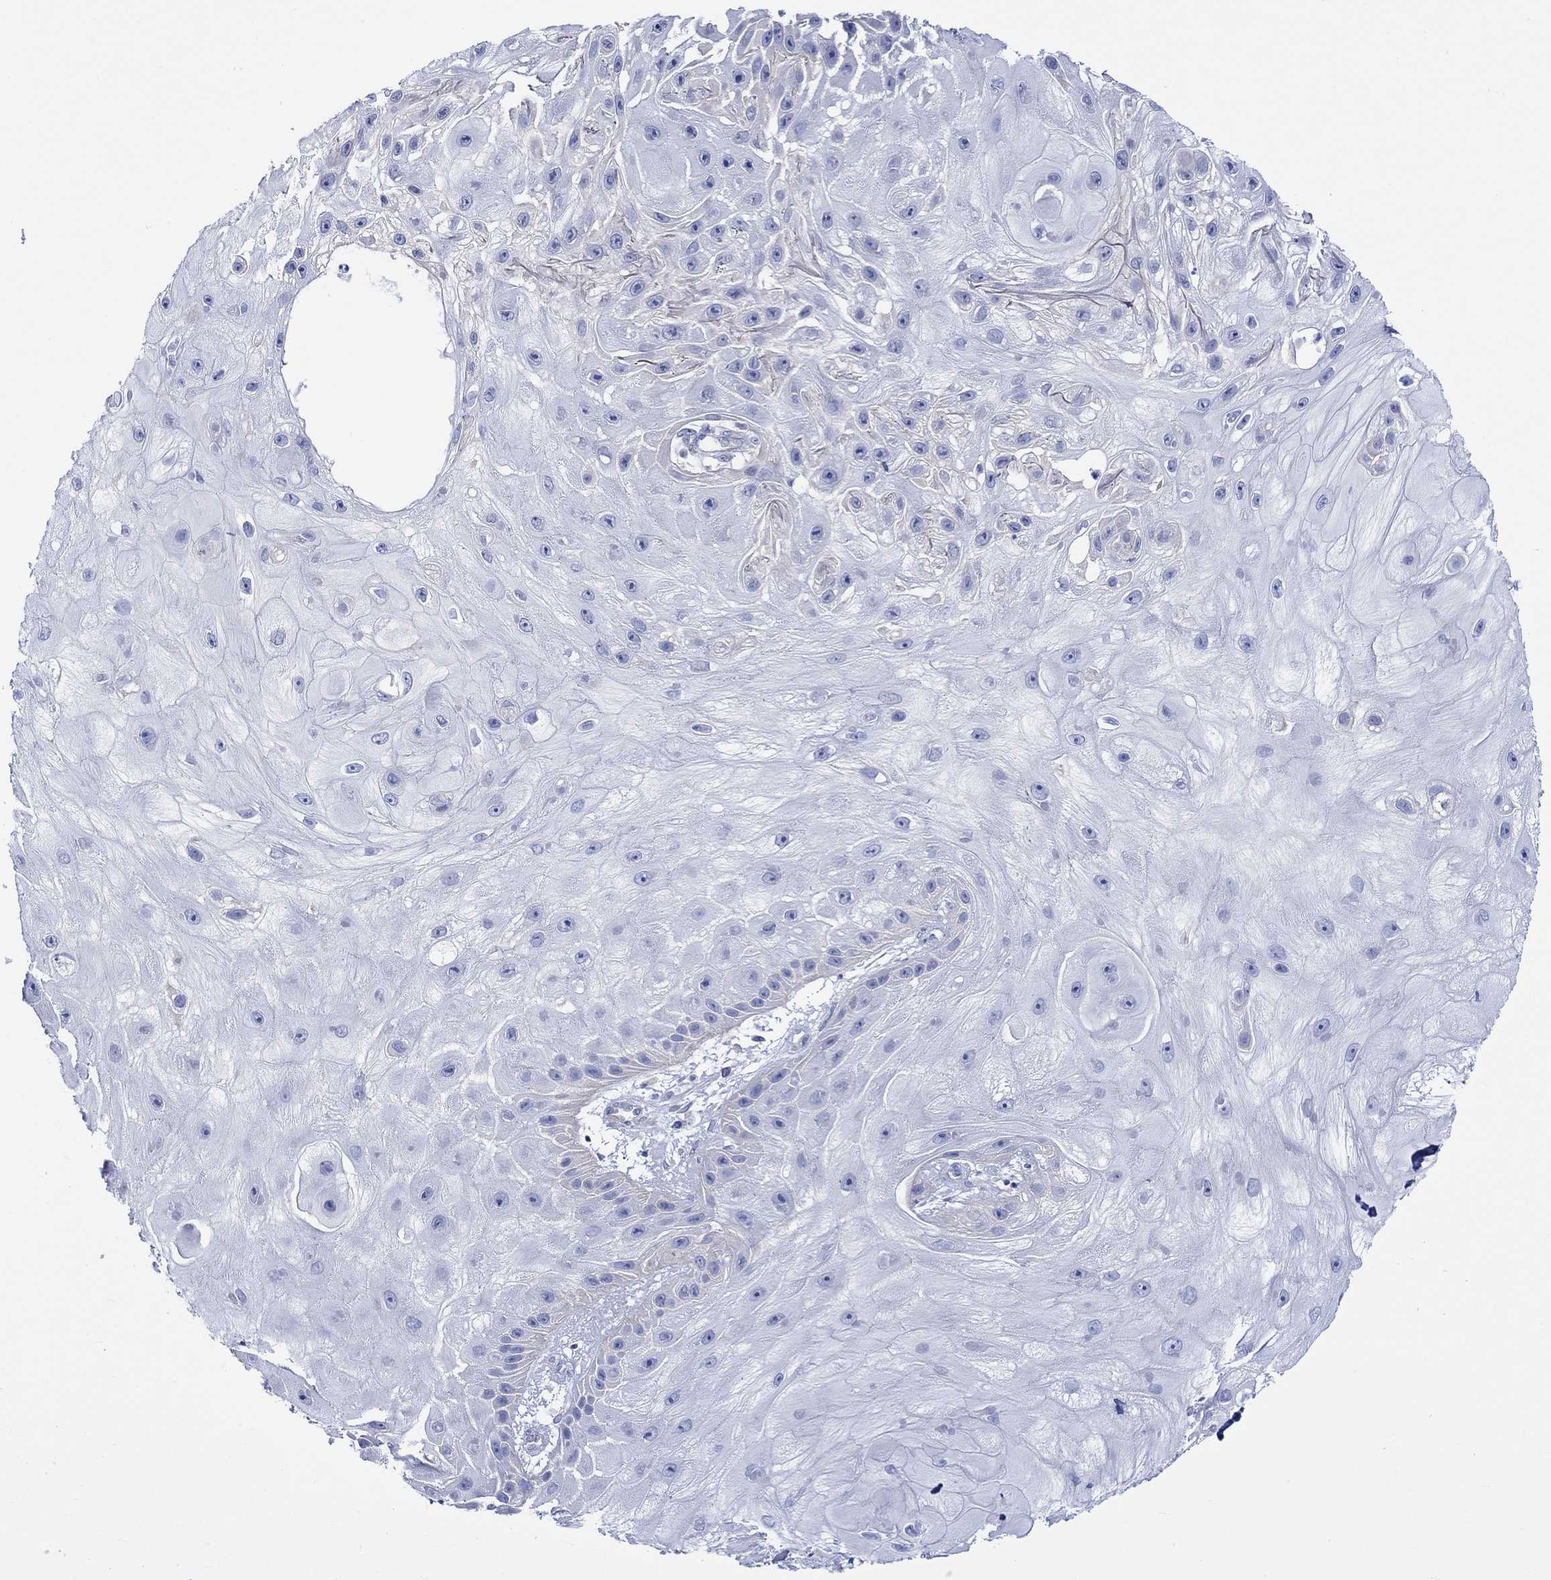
{"staining": {"intensity": "negative", "quantity": "none", "location": "none"}, "tissue": "skin cancer", "cell_type": "Tumor cells", "image_type": "cancer", "snomed": [{"axis": "morphology", "description": "Normal tissue, NOS"}, {"axis": "morphology", "description": "Squamous cell carcinoma, NOS"}, {"axis": "topography", "description": "Skin"}], "caption": "Tumor cells are negative for brown protein staining in skin cancer (squamous cell carcinoma). Brightfield microscopy of IHC stained with DAB (3,3'-diaminobenzidine) (brown) and hematoxylin (blue), captured at high magnification.", "gene": "HARBI1", "patient": {"sex": "male", "age": 79}}